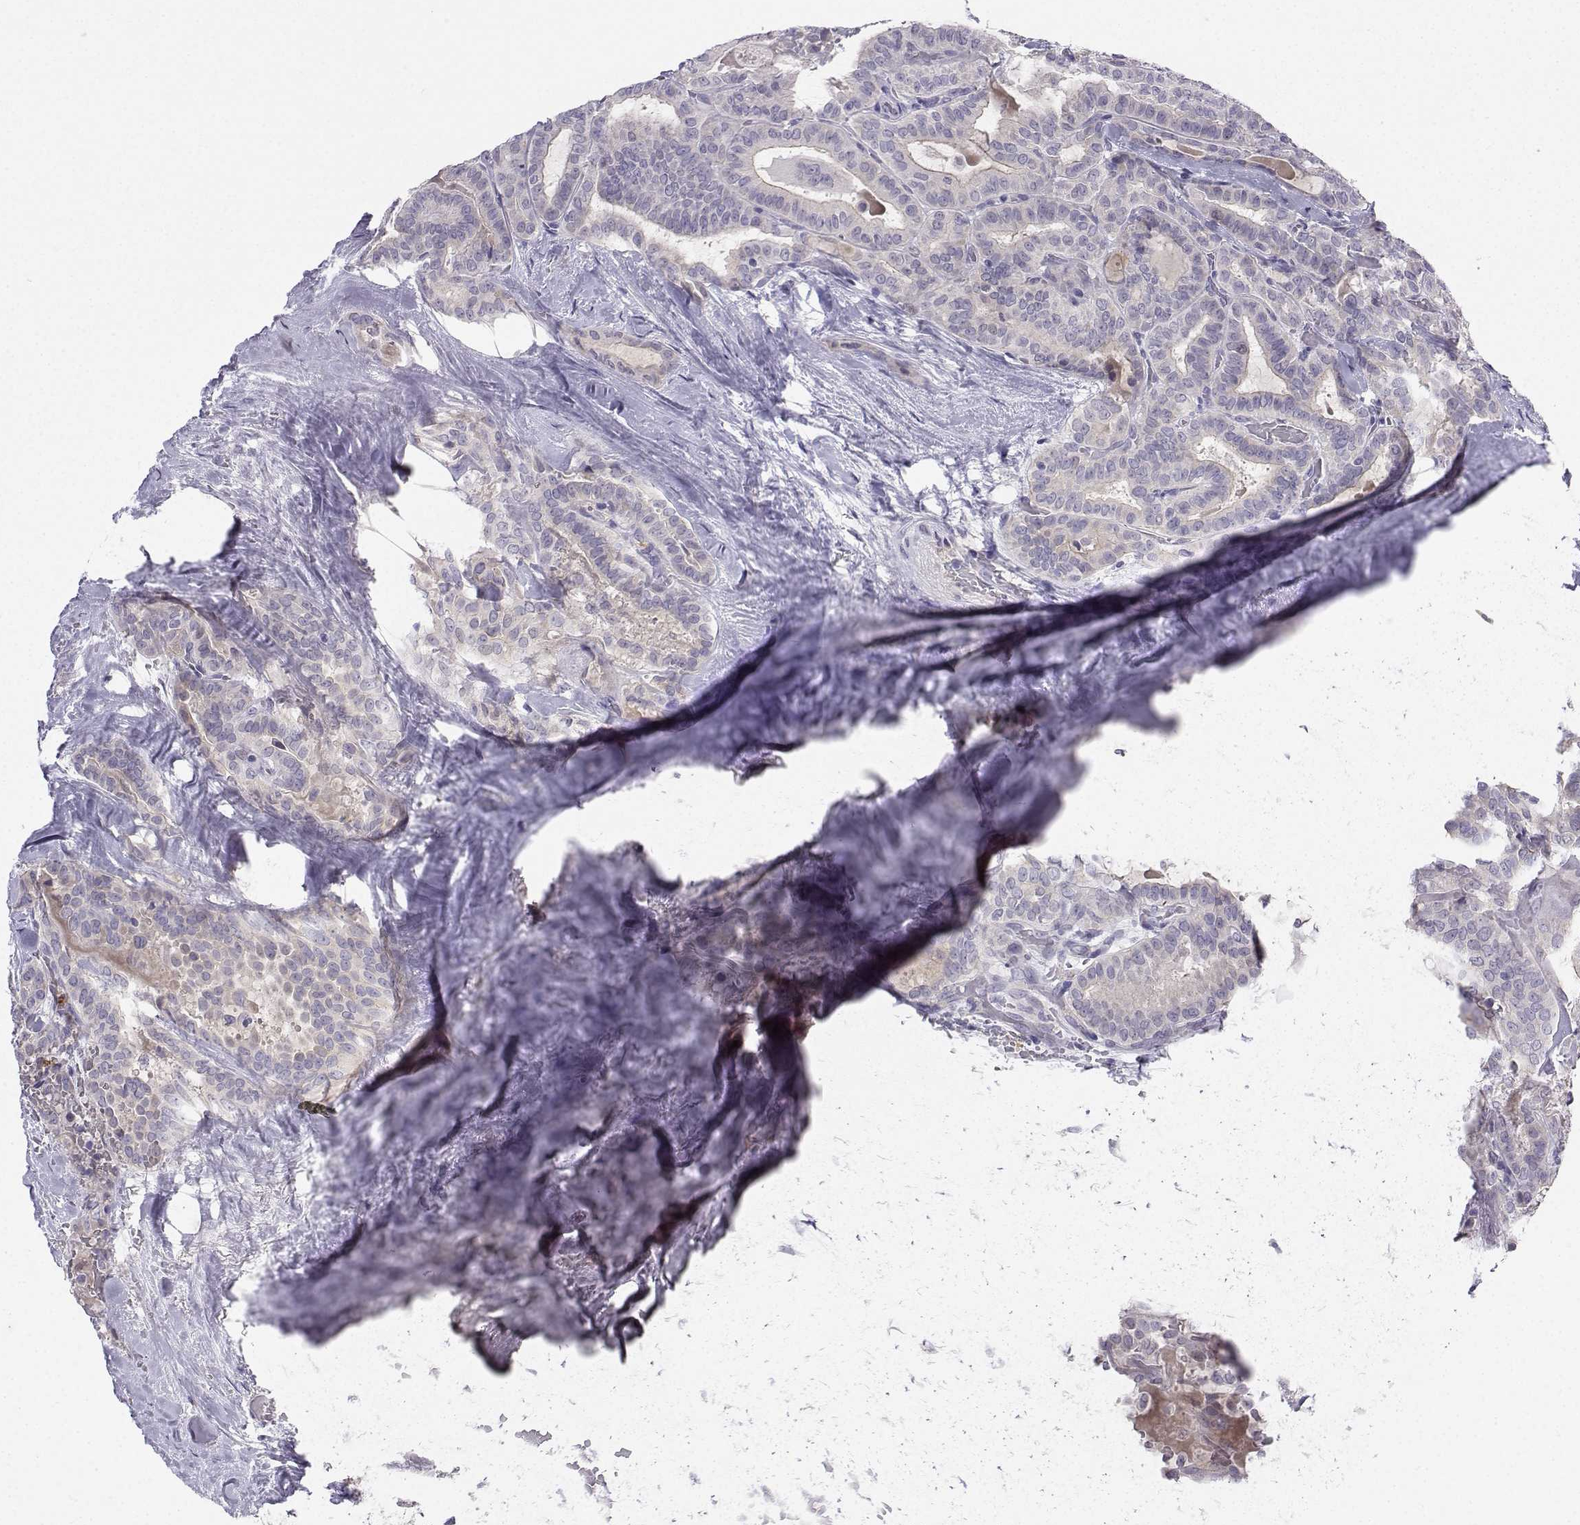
{"staining": {"intensity": "negative", "quantity": "none", "location": "none"}, "tissue": "thyroid cancer", "cell_type": "Tumor cells", "image_type": "cancer", "snomed": [{"axis": "morphology", "description": "Papillary adenocarcinoma, NOS"}, {"axis": "topography", "description": "Thyroid gland"}], "caption": "Image shows no protein staining in tumor cells of thyroid cancer tissue.", "gene": "CALY", "patient": {"sex": "female", "age": 39}}